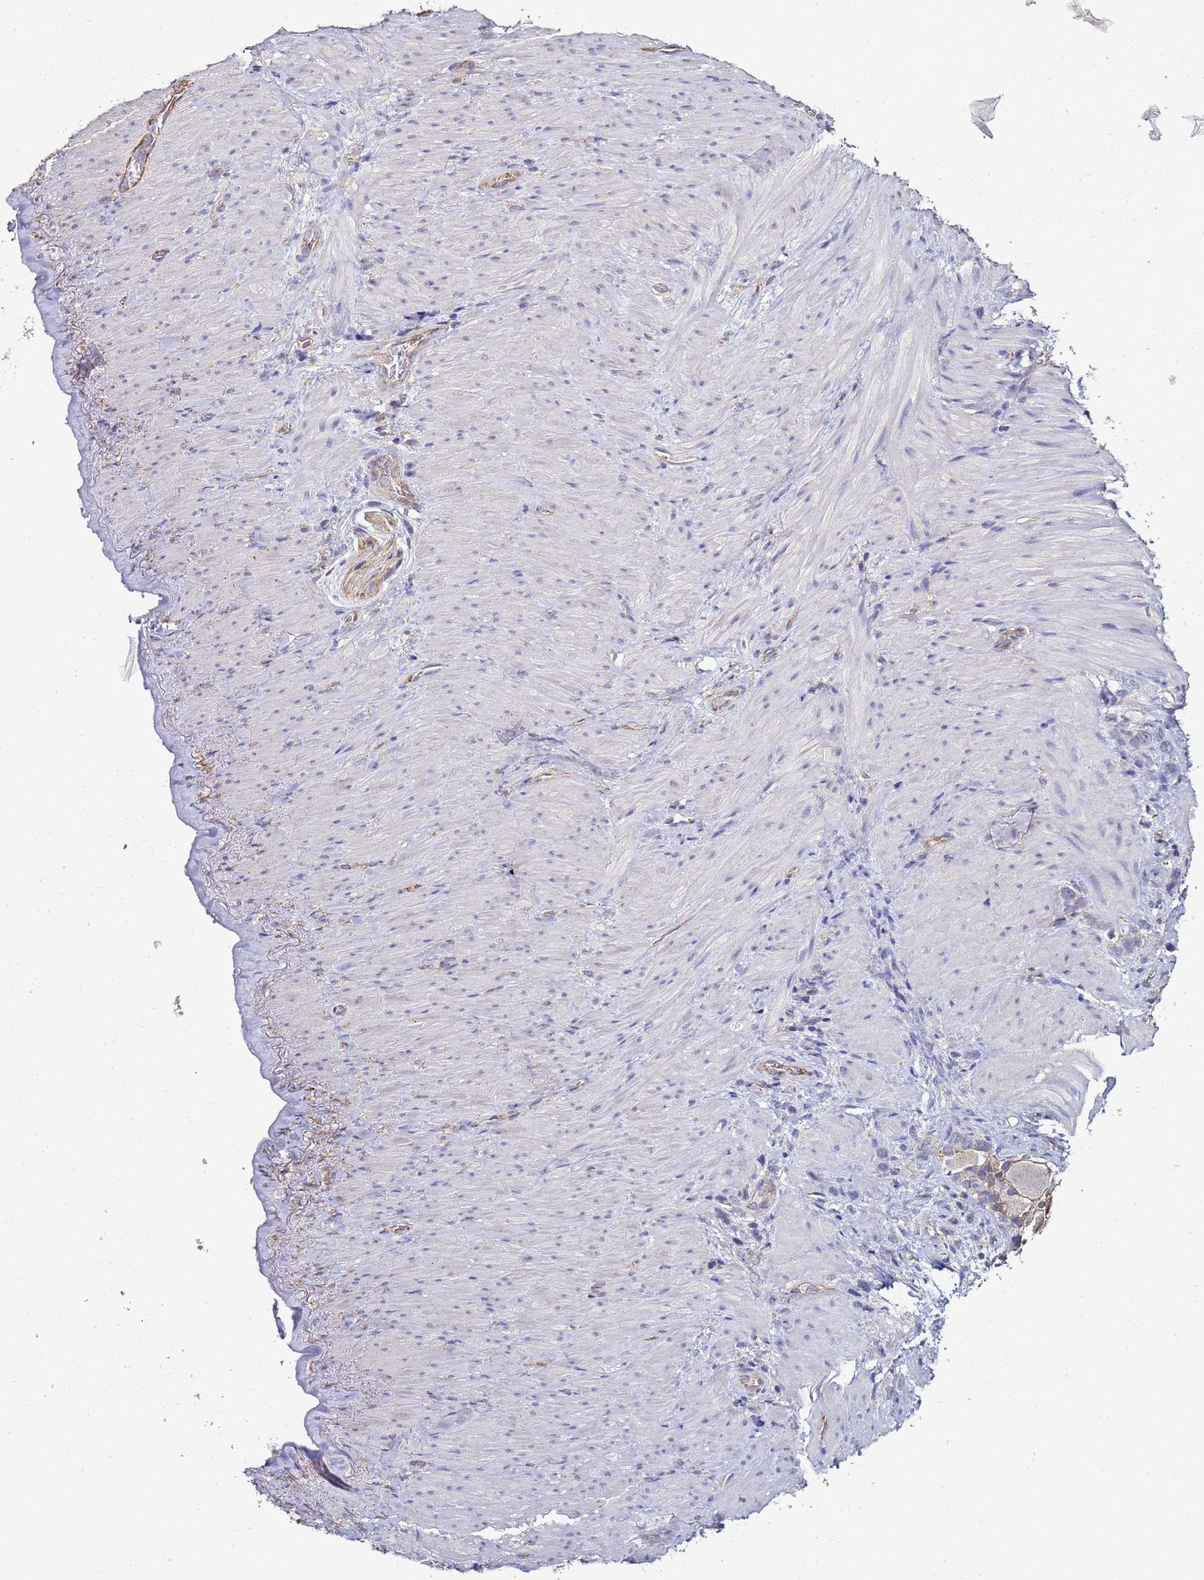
{"staining": {"intensity": "negative", "quantity": "none", "location": "none"}, "tissue": "stomach cancer", "cell_type": "Tumor cells", "image_type": "cancer", "snomed": [{"axis": "morphology", "description": "Adenocarcinoma, NOS"}, {"axis": "topography", "description": "Stomach"}], "caption": "High magnification brightfield microscopy of stomach cancer stained with DAB (brown) and counterstained with hematoxylin (blue): tumor cells show no significant staining.", "gene": "ENOPH1", "patient": {"sex": "female", "age": 65}}